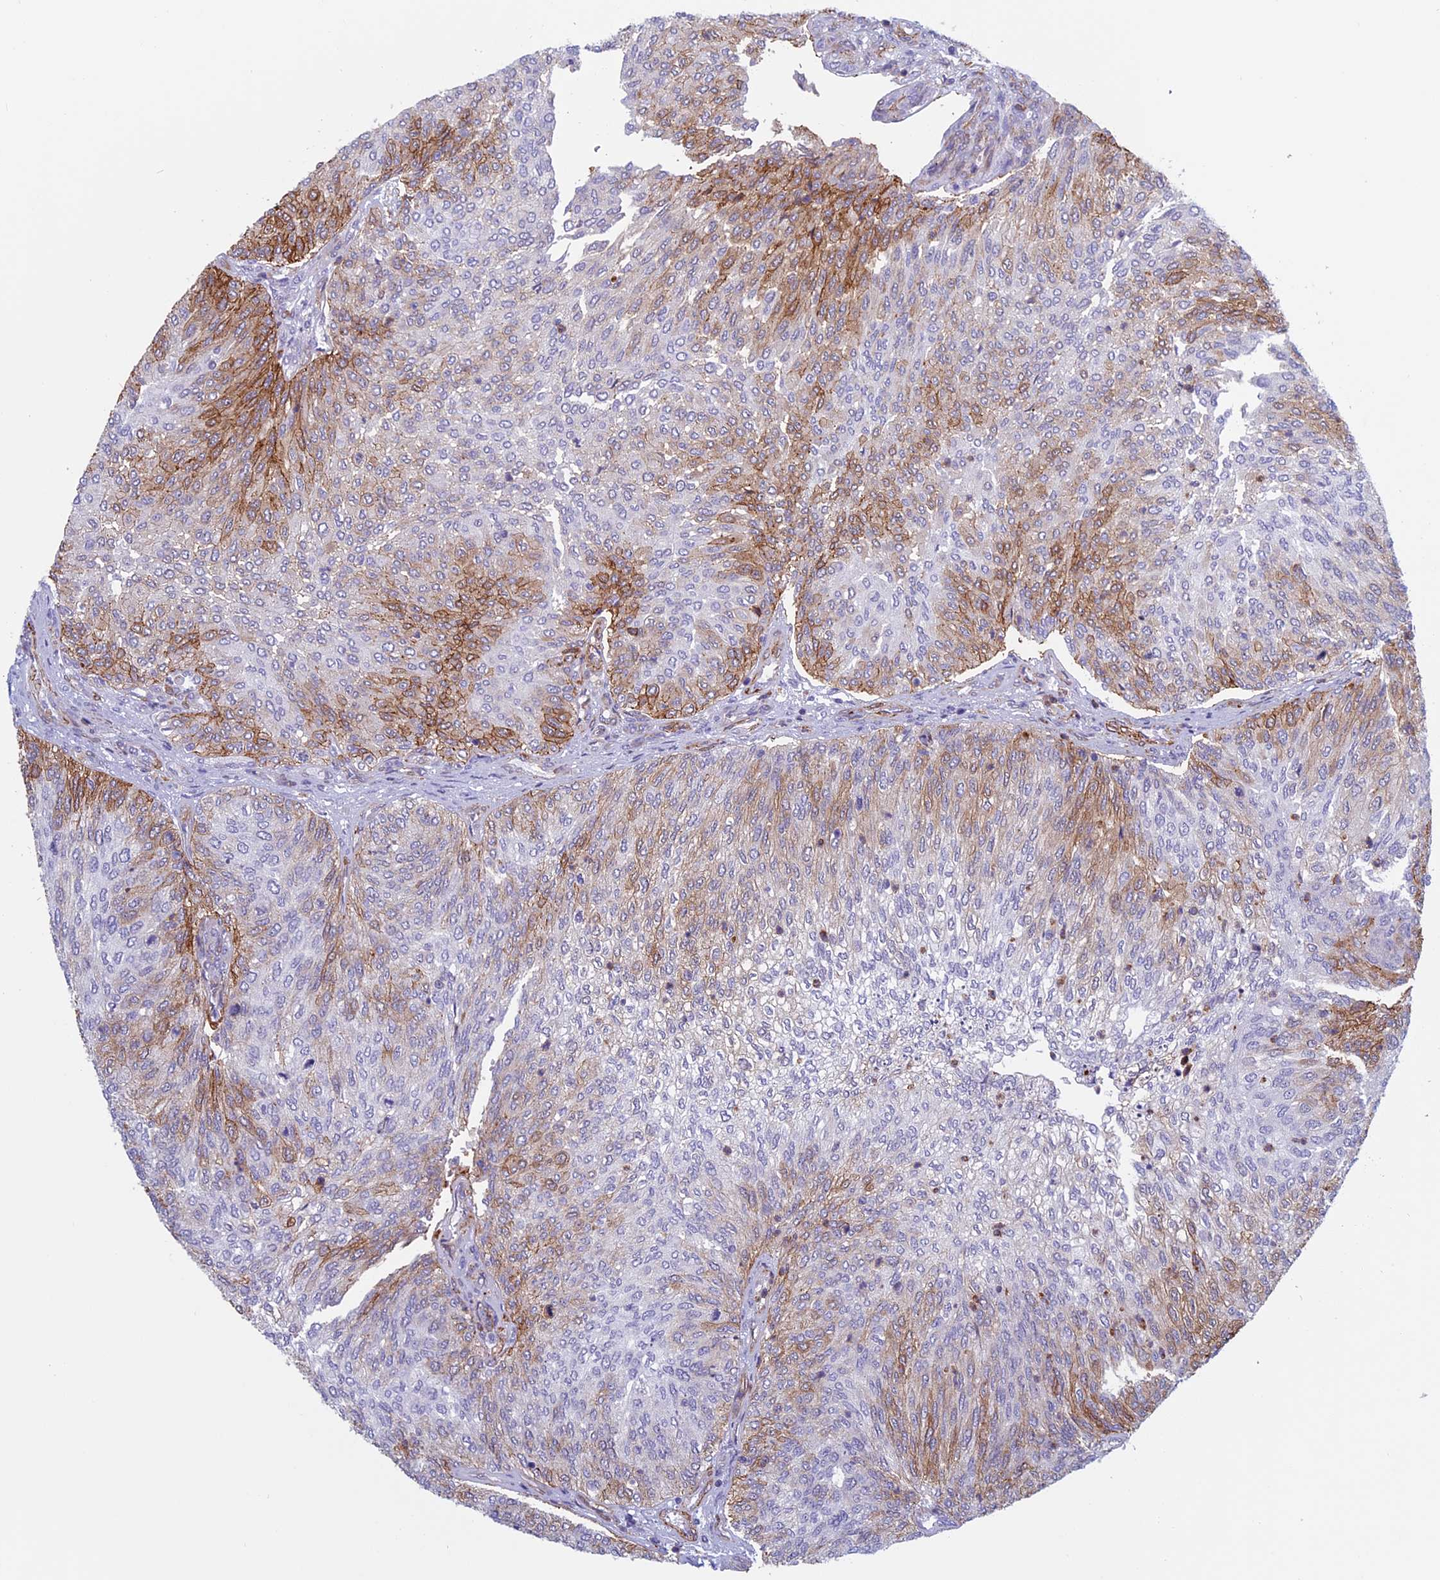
{"staining": {"intensity": "moderate", "quantity": "25%-75%", "location": "cytoplasmic/membranous"}, "tissue": "urothelial cancer", "cell_type": "Tumor cells", "image_type": "cancer", "snomed": [{"axis": "morphology", "description": "Urothelial carcinoma, Low grade"}, {"axis": "topography", "description": "Urinary bladder"}], "caption": "Moderate cytoplasmic/membranous staining for a protein is identified in approximately 25%-75% of tumor cells of low-grade urothelial carcinoma using immunohistochemistry (IHC).", "gene": "ANGPTL2", "patient": {"sex": "female", "age": 79}}